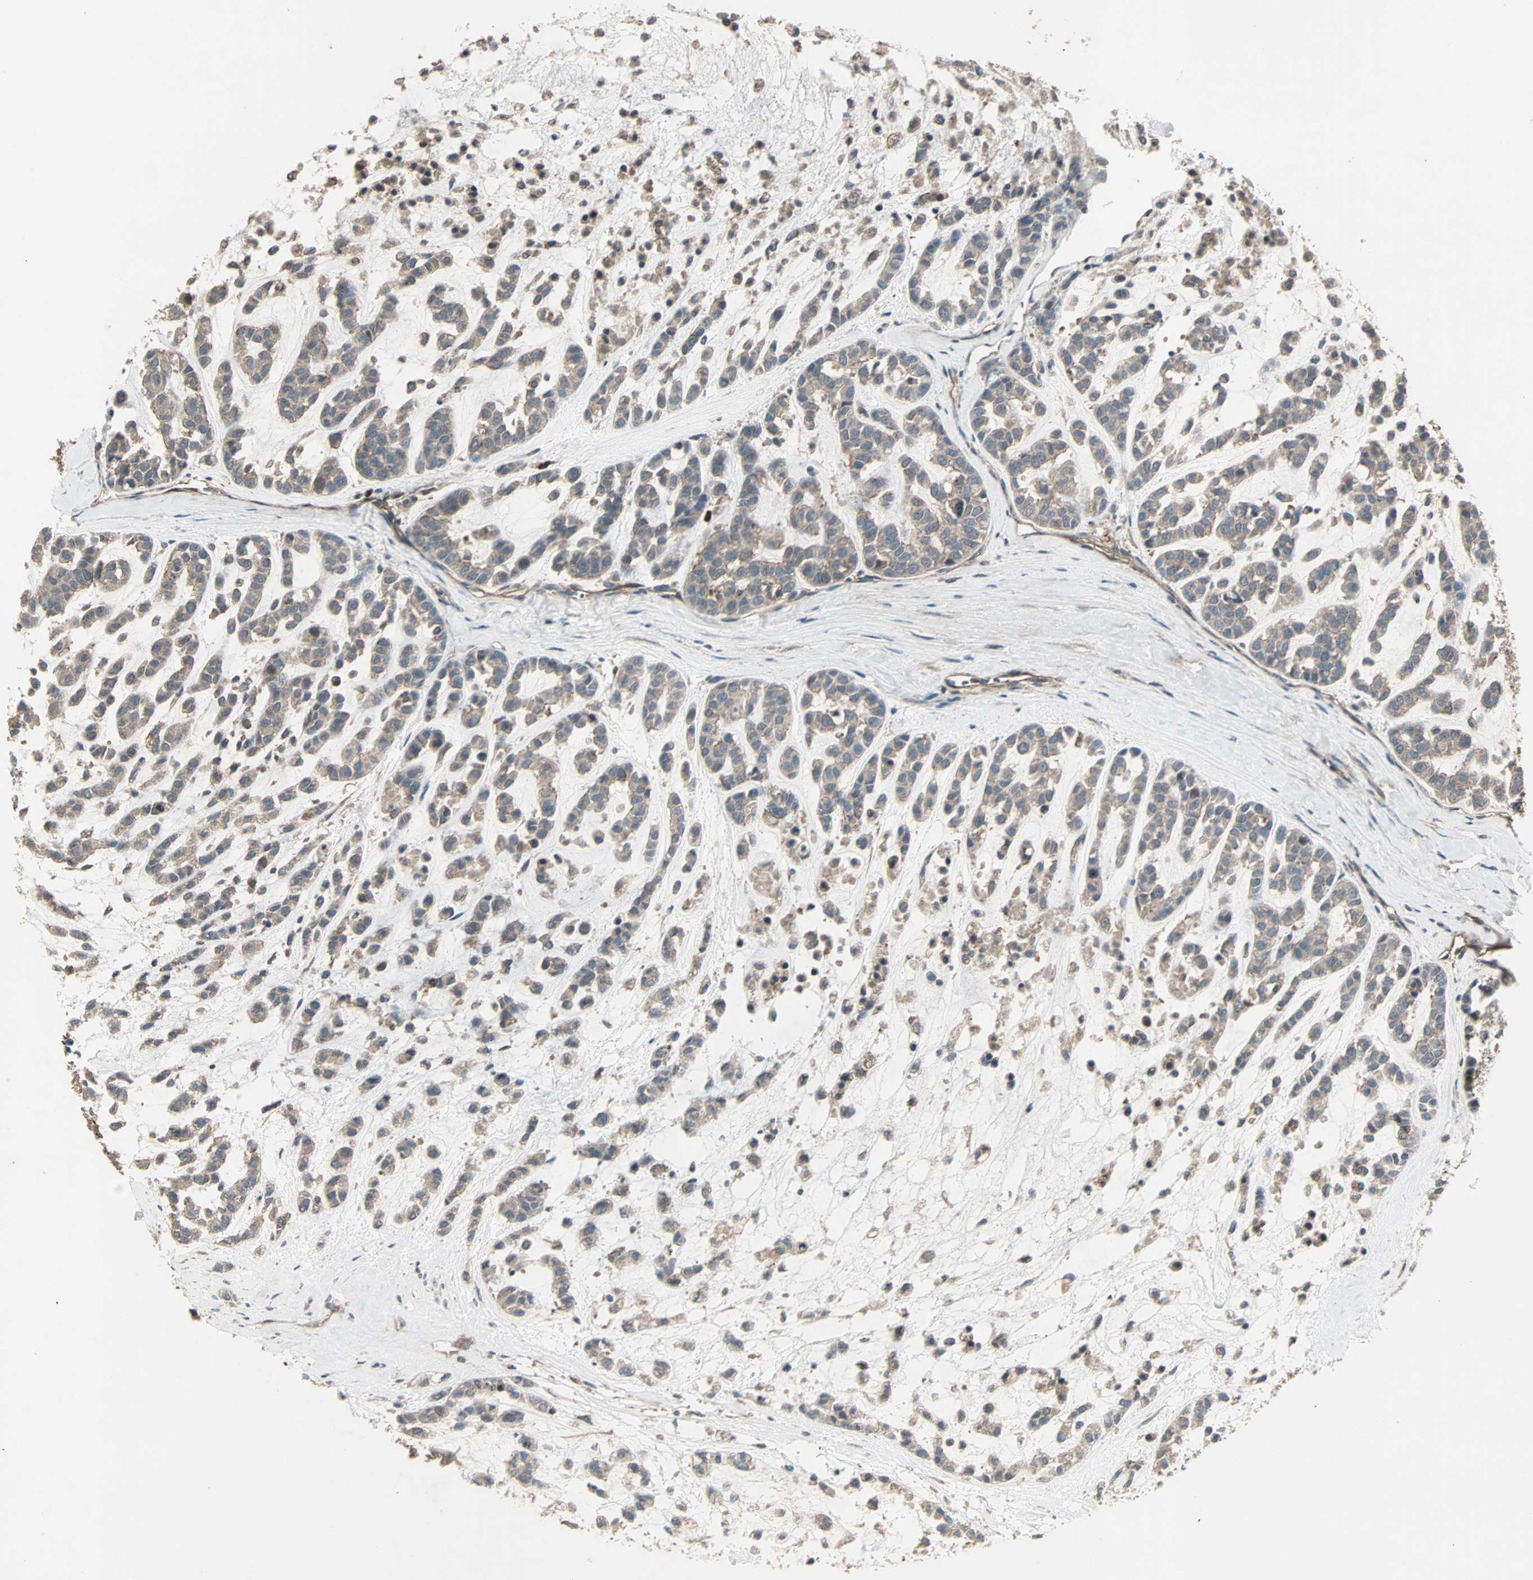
{"staining": {"intensity": "weak", "quantity": ">75%", "location": "cytoplasmic/membranous"}, "tissue": "head and neck cancer", "cell_type": "Tumor cells", "image_type": "cancer", "snomed": [{"axis": "morphology", "description": "Adenocarcinoma, NOS"}, {"axis": "morphology", "description": "Adenoma, NOS"}, {"axis": "topography", "description": "Head-Neck"}], "caption": "DAB immunohistochemical staining of human head and neck adenoma displays weak cytoplasmic/membranous protein positivity in about >75% of tumor cells.", "gene": "GCK", "patient": {"sex": "female", "age": 55}}